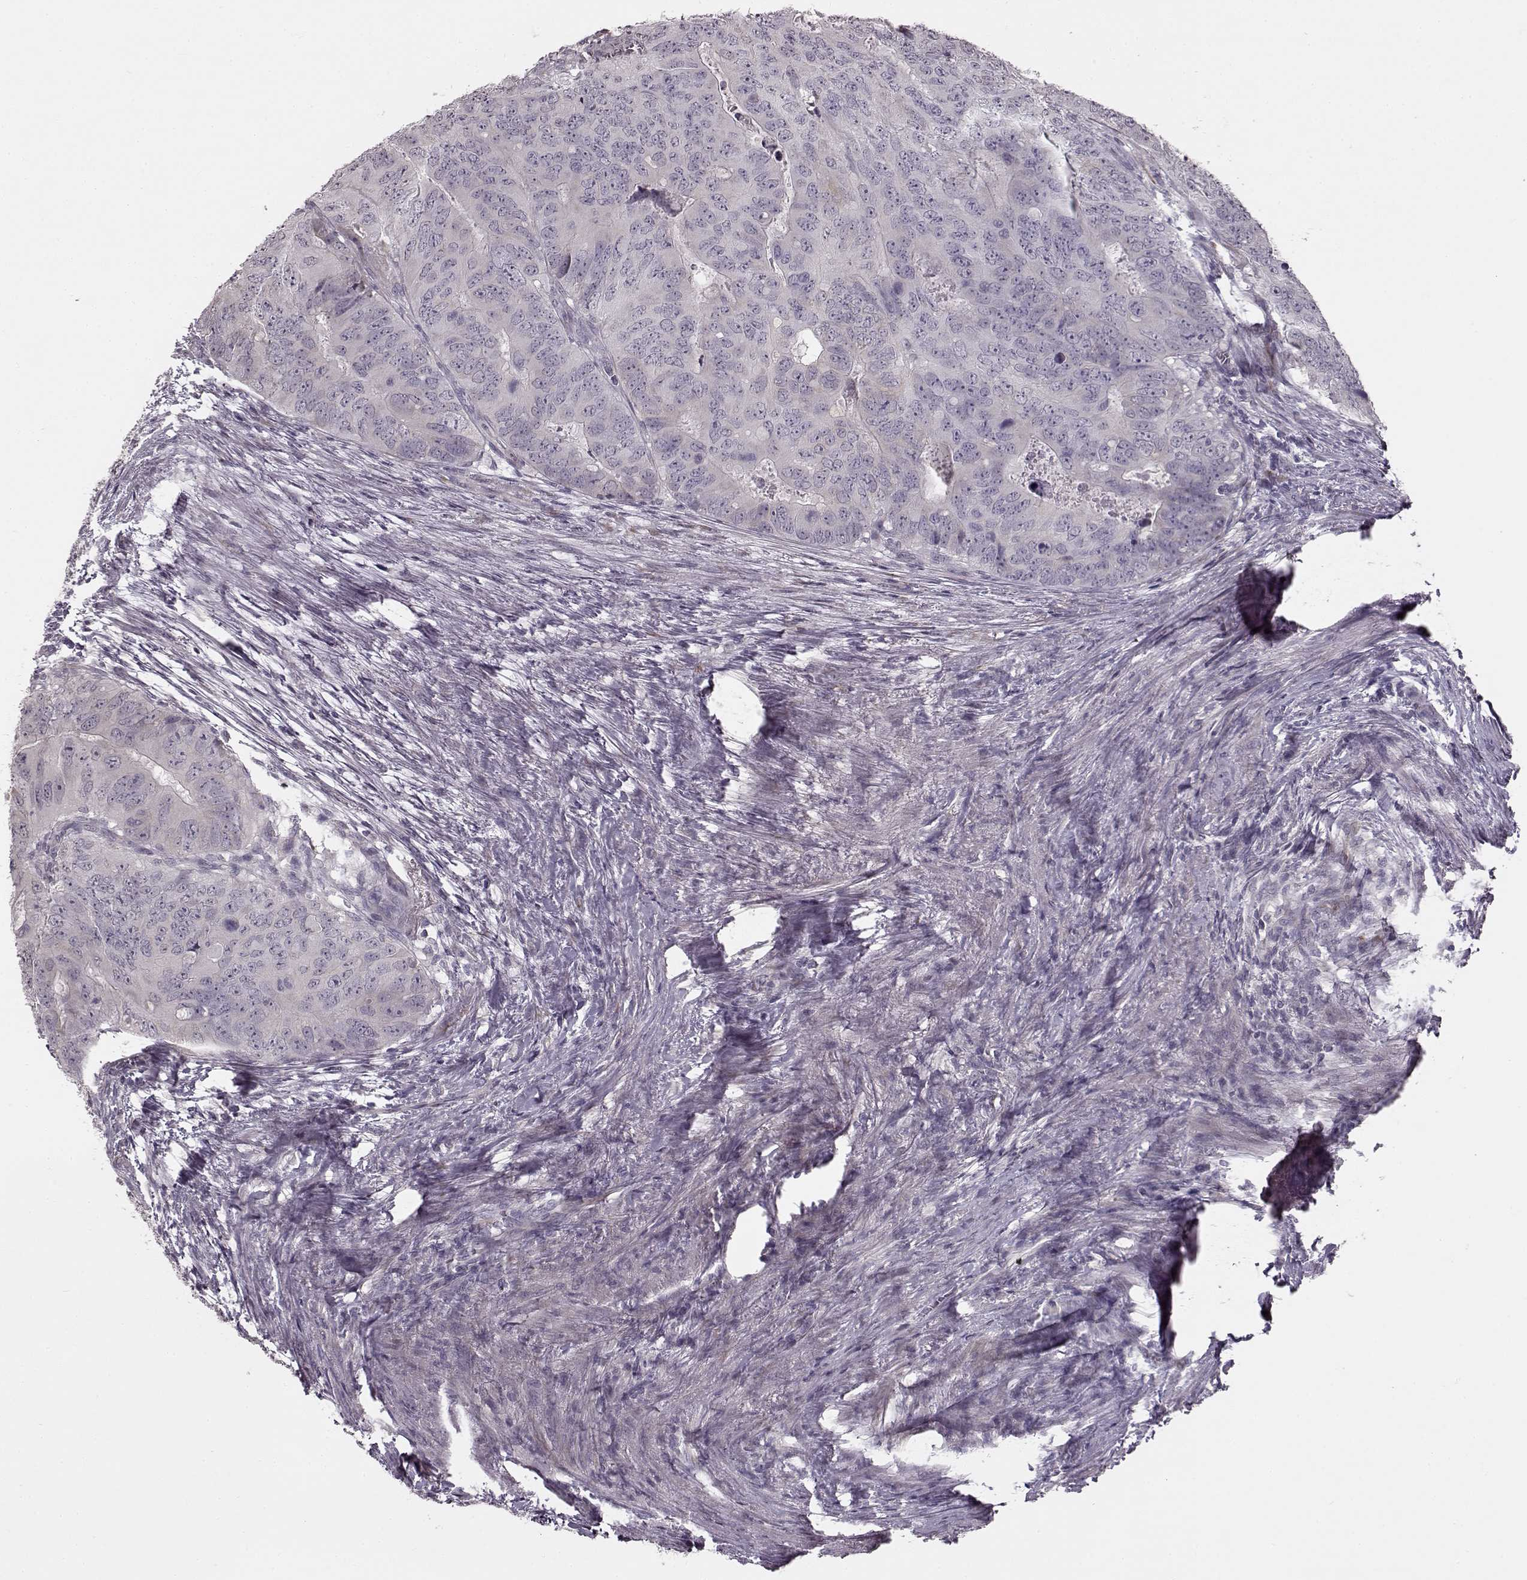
{"staining": {"intensity": "negative", "quantity": "none", "location": "none"}, "tissue": "colorectal cancer", "cell_type": "Tumor cells", "image_type": "cancer", "snomed": [{"axis": "morphology", "description": "Adenocarcinoma, NOS"}, {"axis": "topography", "description": "Colon"}], "caption": "Immunohistochemistry (IHC) of human colorectal cancer exhibits no expression in tumor cells. The staining is performed using DAB brown chromogen with nuclei counter-stained in using hematoxylin.", "gene": "MAP6D1", "patient": {"sex": "male", "age": 79}}